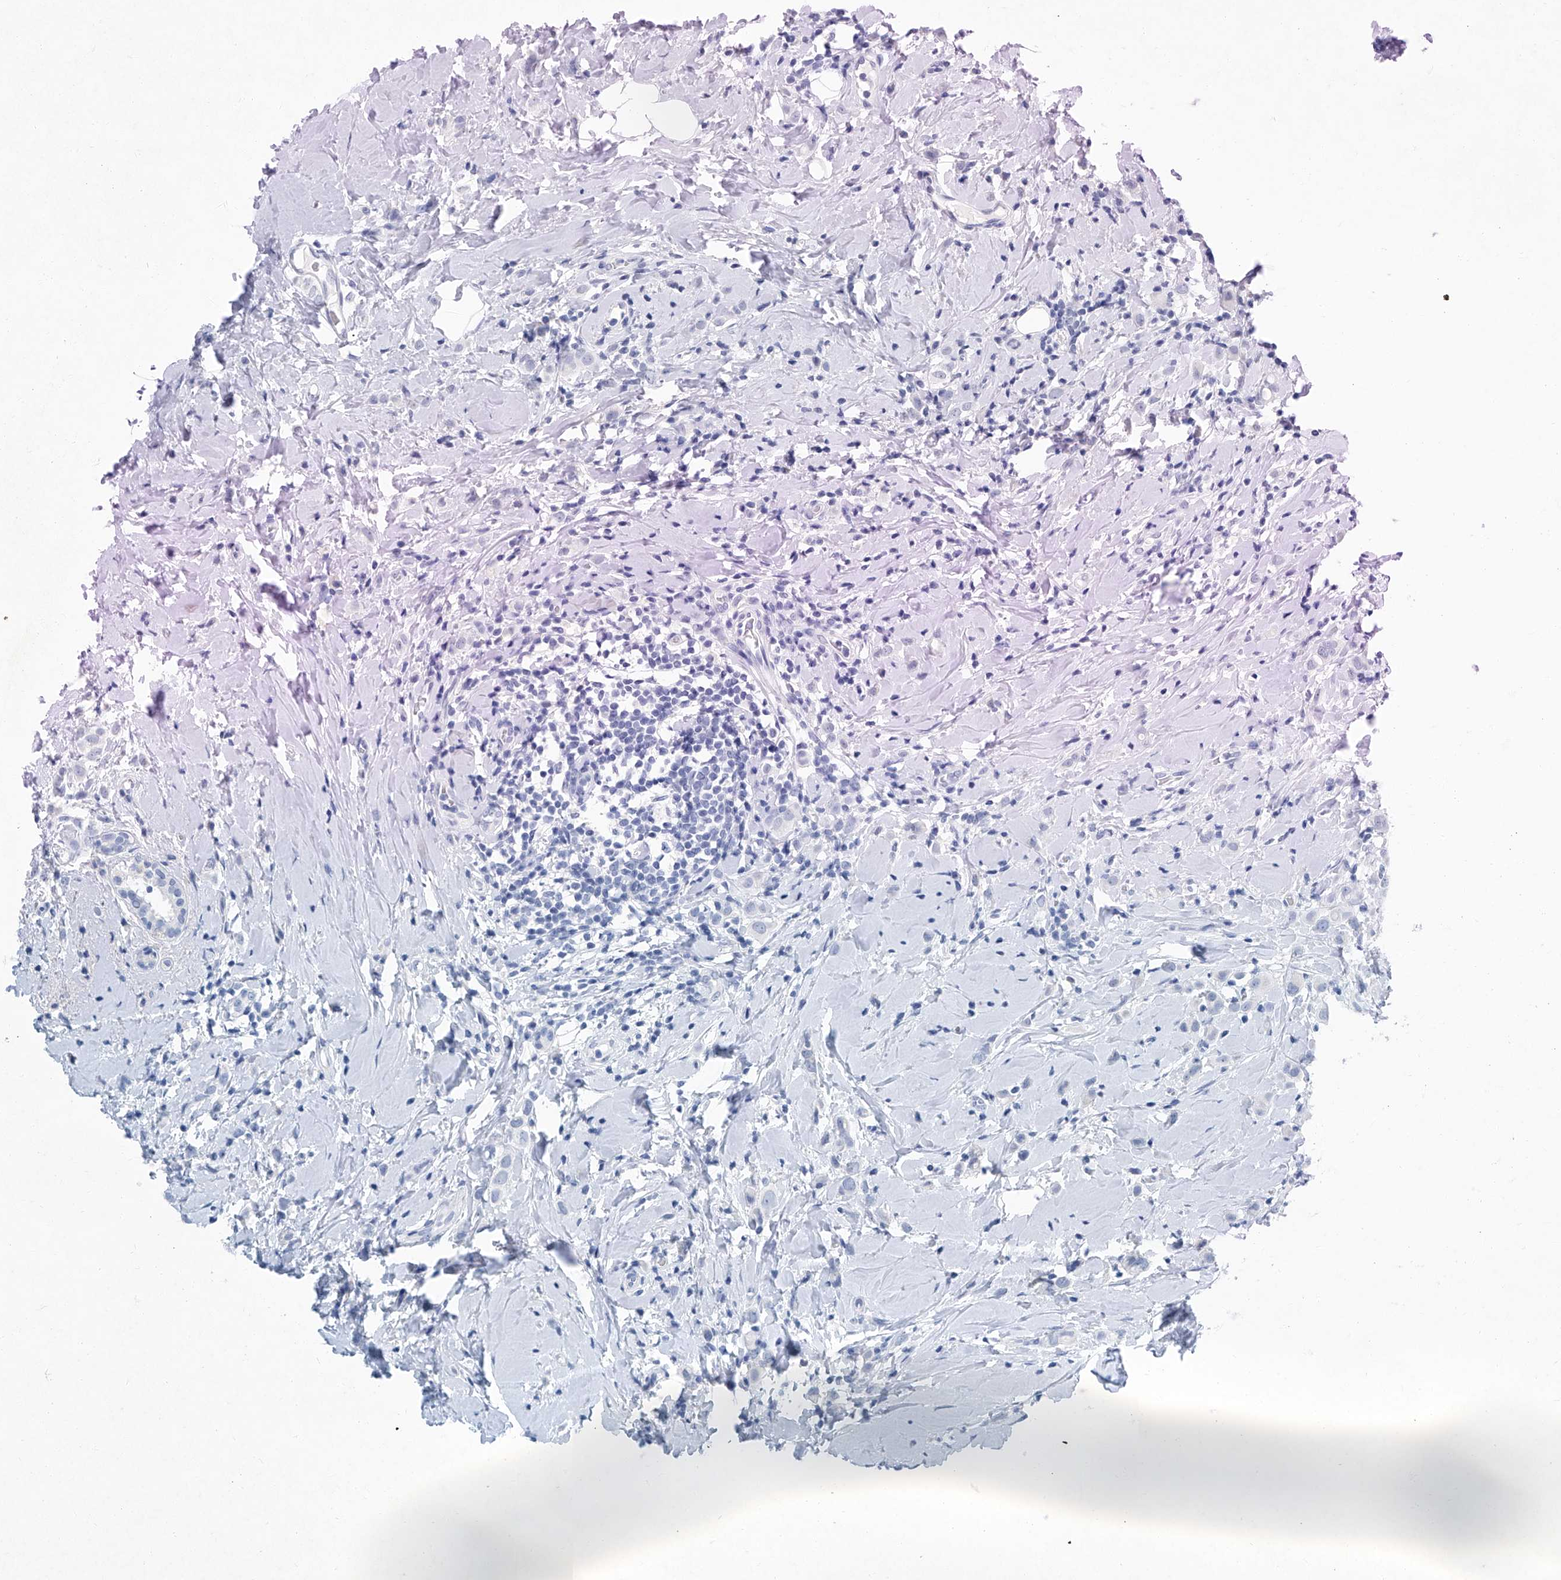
{"staining": {"intensity": "negative", "quantity": "none", "location": "none"}, "tissue": "breast cancer", "cell_type": "Tumor cells", "image_type": "cancer", "snomed": [{"axis": "morphology", "description": "Lobular carcinoma"}, {"axis": "topography", "description": "Breast"}], "caption": "High power microscopy image of an immunohistochemistry (IHC) micrograph of lobular carcinoma (breast), revealing no significant expression in tumor cells.", "gene": "CYP2A7", "patient": {"sex": "female", "age": 47}}